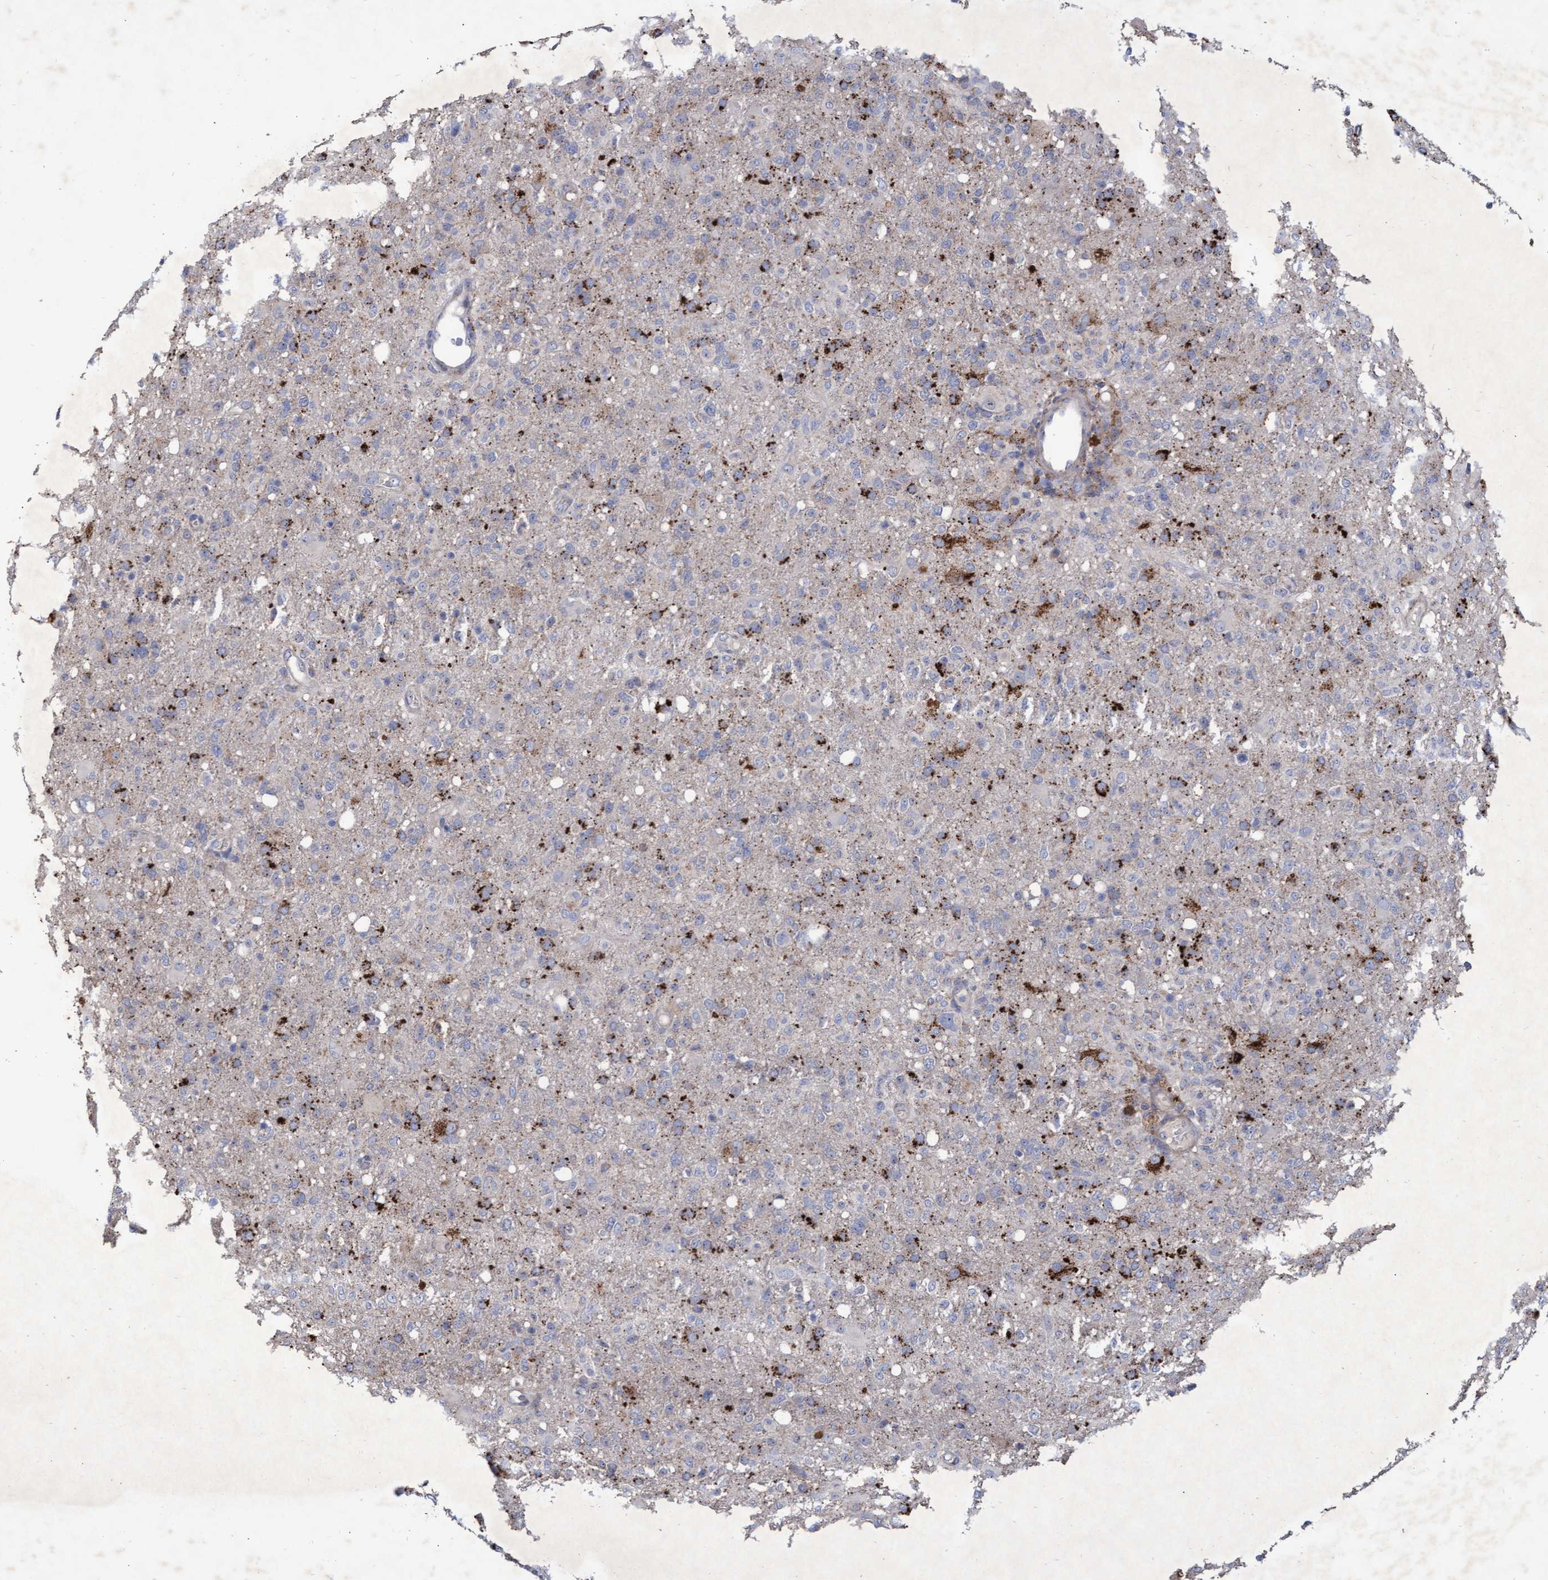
{"staining": {"intensity": "moderate", "quantity": "<25%", "location": "cytoplasmic/membranous"}, "tissue": "glioma", "cell_type": "Tumor cells", "image_type": "cancer", "snomed": [{"axis": "morphology", "description": "Glioma, malignant, High grade"}, {"axis": "topography", "description": "Brain"}], "caption": "Immunohistochemical staining of human glioma shows moderate cytoplasmic/membranous protein expression in about <25% of tumor cells.", "gene": "ABCF2", "patient": {"sex": "female", "age": 57}}